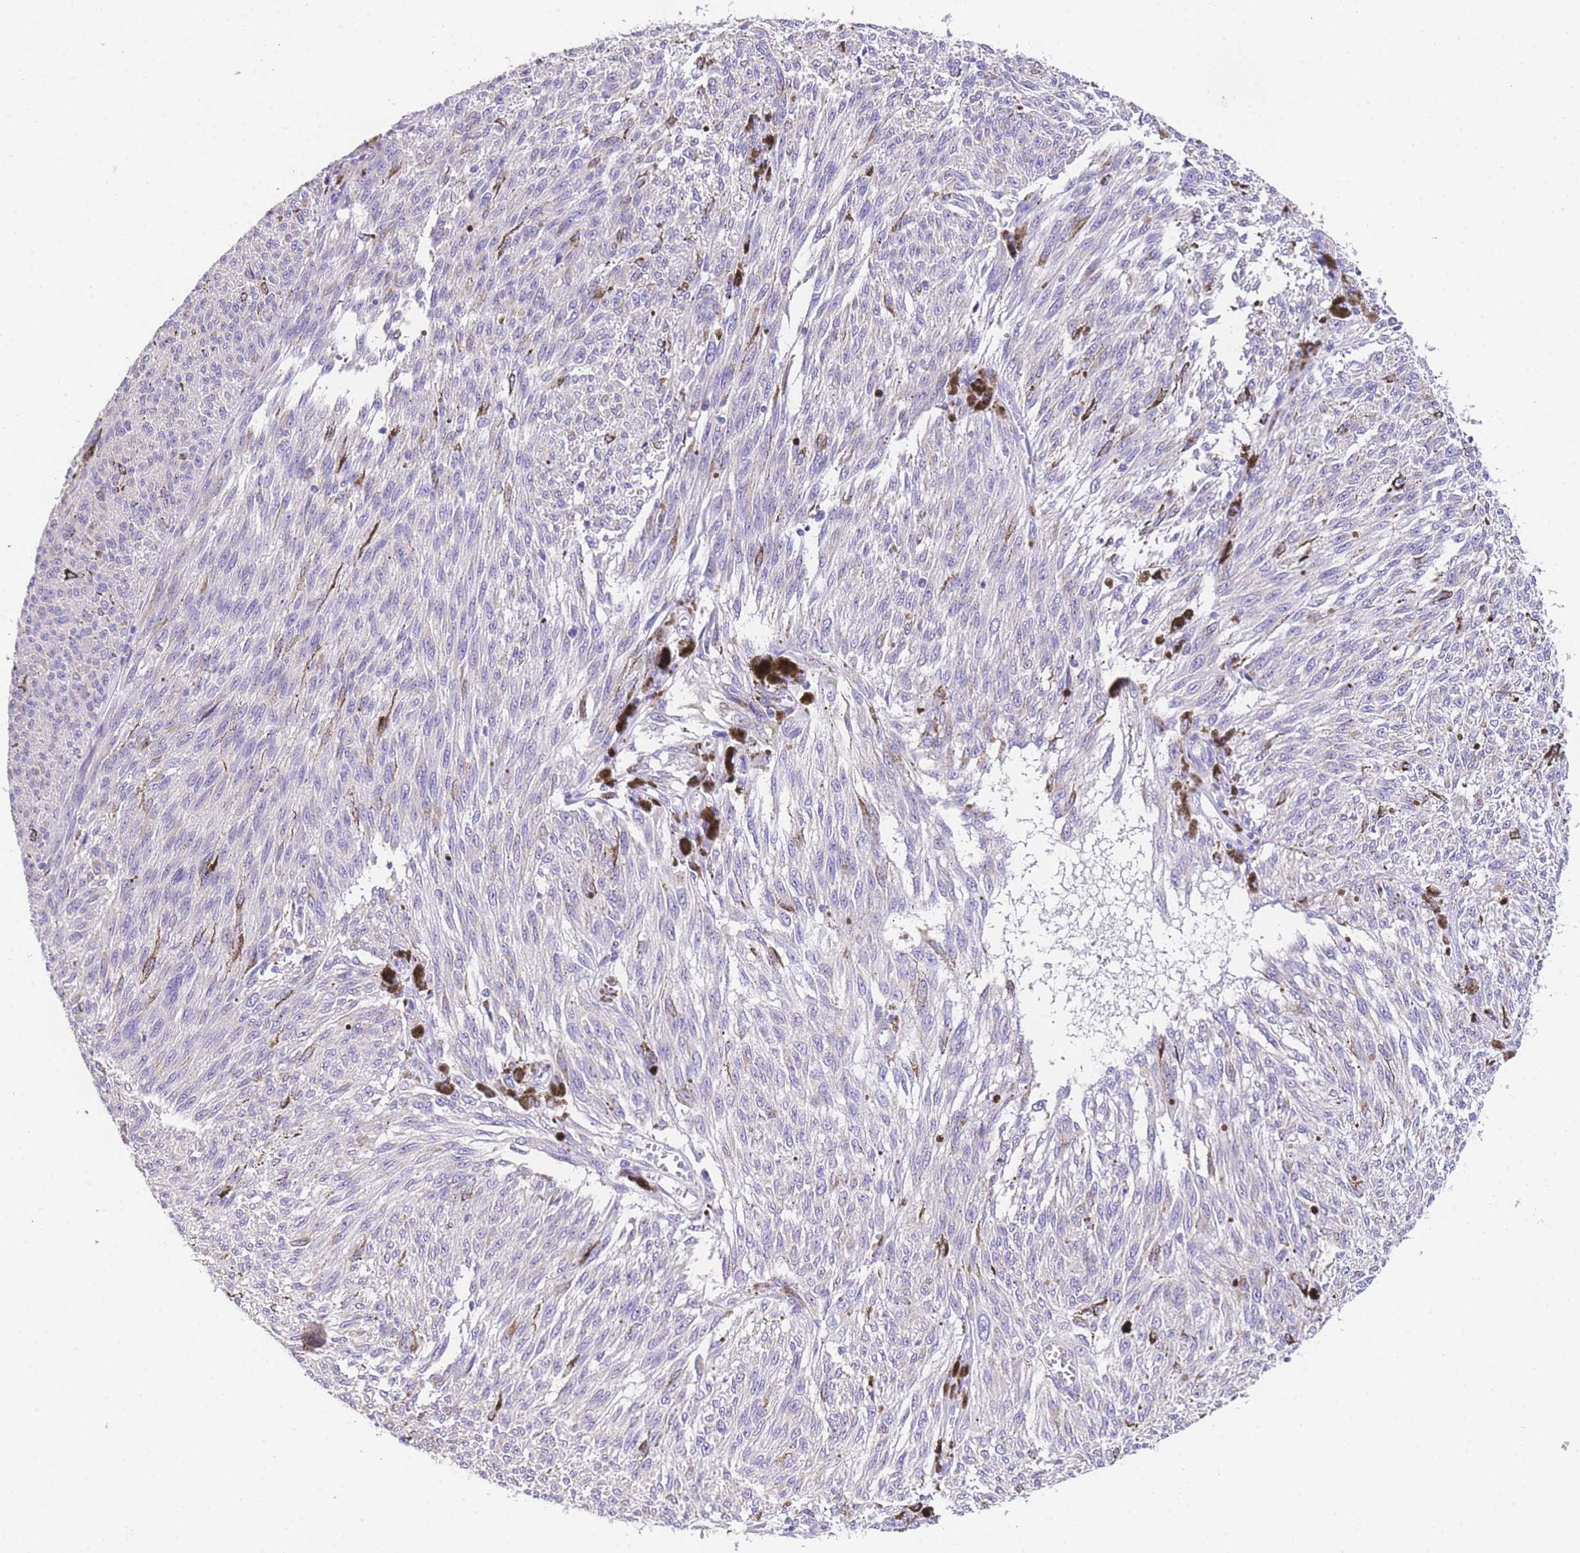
{"staining": {"intensity": "negative", "quantity": "none", "location": "none"}, "tissue": "melanoma", "cell_type": "Tumor cells", "image_type": "cancer", "snomed": [{"axis": "morphology", "description": "Malignant melanoma, NOS"}, {"axis": "topography", "description": "Skin"}], "caption": "This is a histopathology image of IHC staining of malignant melanoma, which shows no expression in tumor cells.", "gene": "EPN2", "patient": {"sex": "female", "age": 72}}